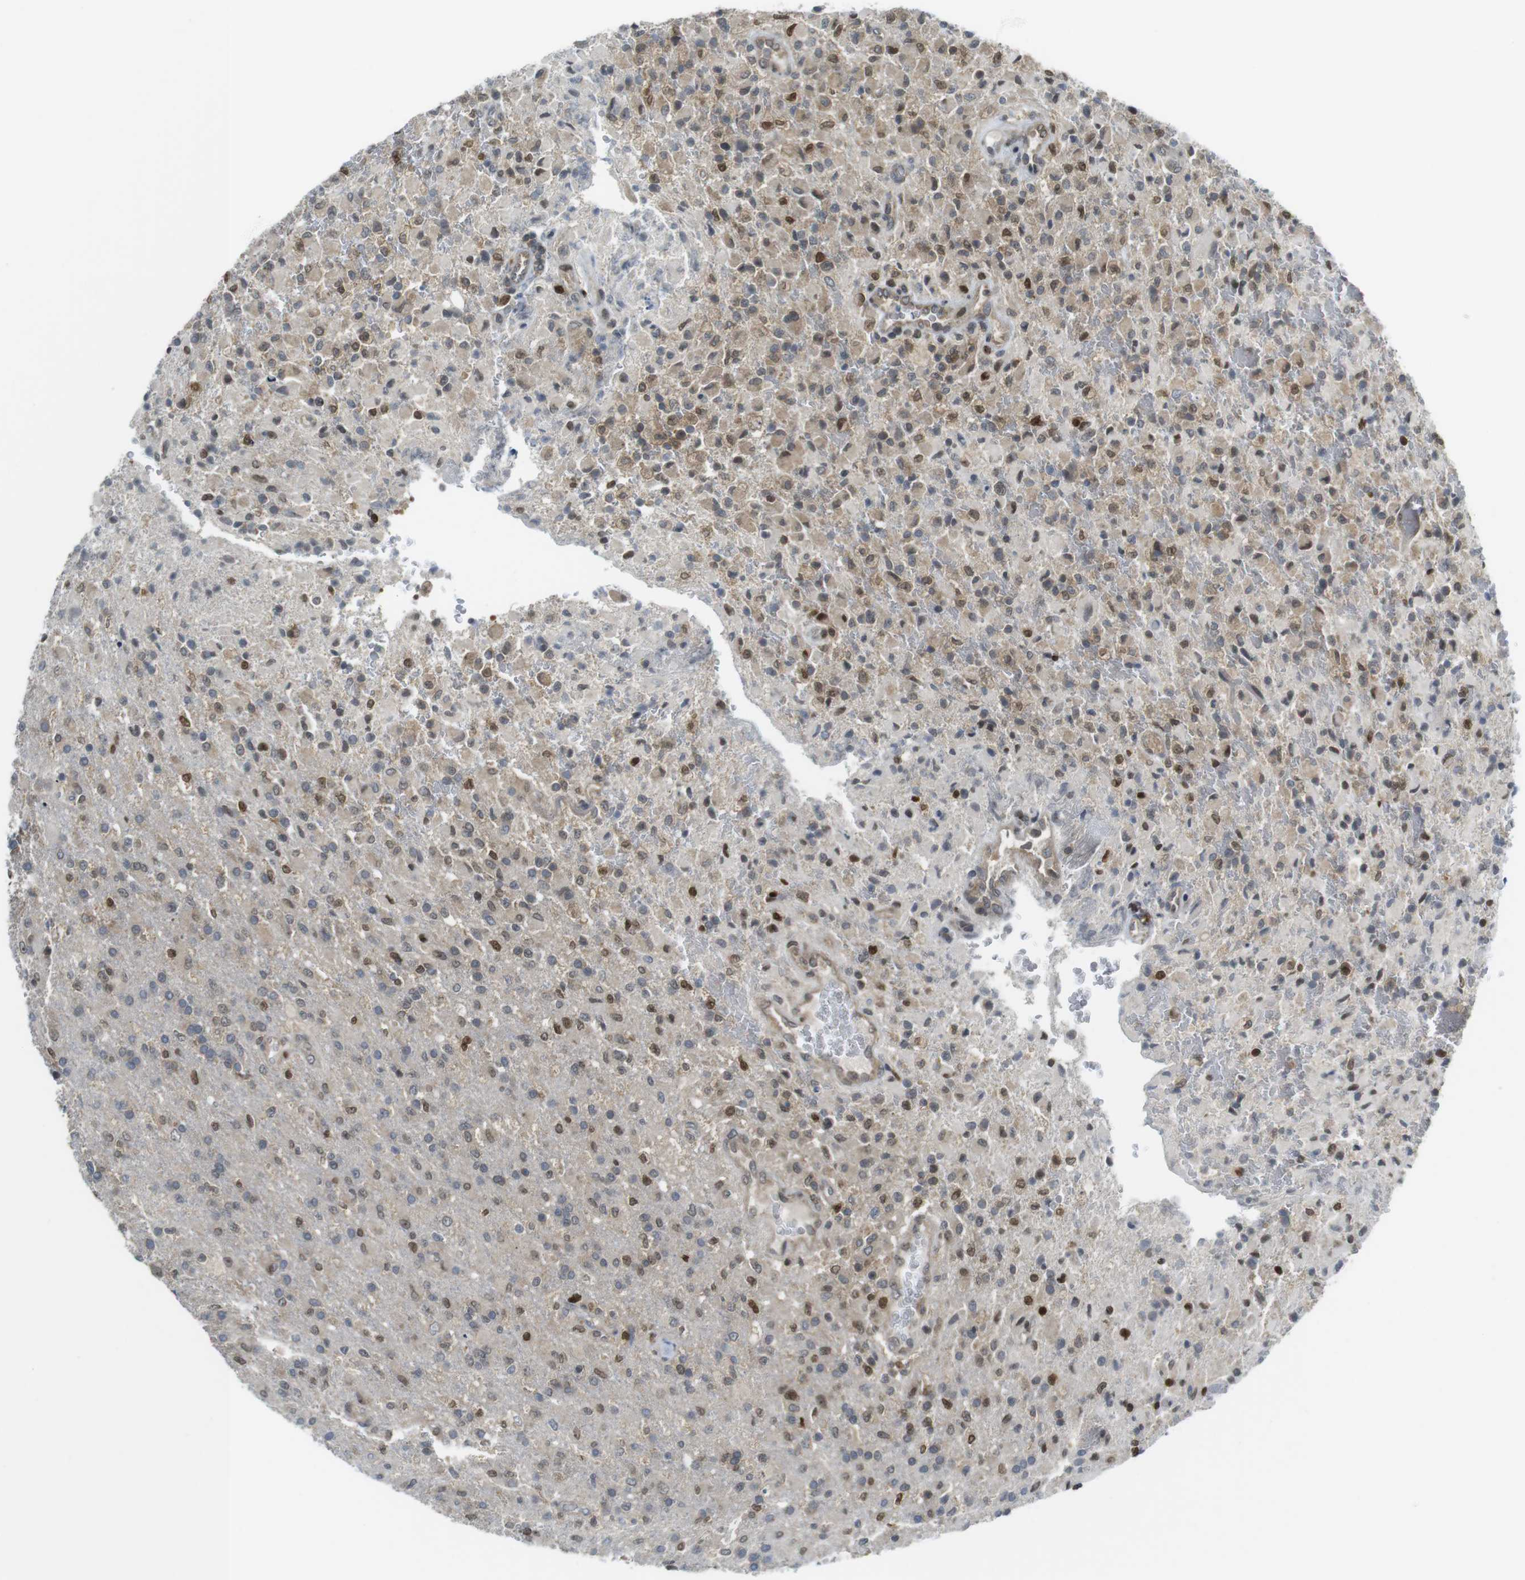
{"staining": {"intensity": "moderate", "quantity": "25%-75%", "location": "cytoplasmic/membranous,nuclear"}, "tissue": "glioma", "cell_type": "Tumor cells", "image_type": "cancer", "snomed": [{"axis": "morphology", "description": "Glioma, malignant, High grade"}, {"axis": "topography", "description": "Brain"}], "caption": "Moderate cytoplasmic/membranous and nuclear staining for a protein is present in approximately 25%-75% of tumor cells of malignant high-grade glioma using IHC.", "gene": "RCC1", "patient": {"sex": "male", "age": 71}}